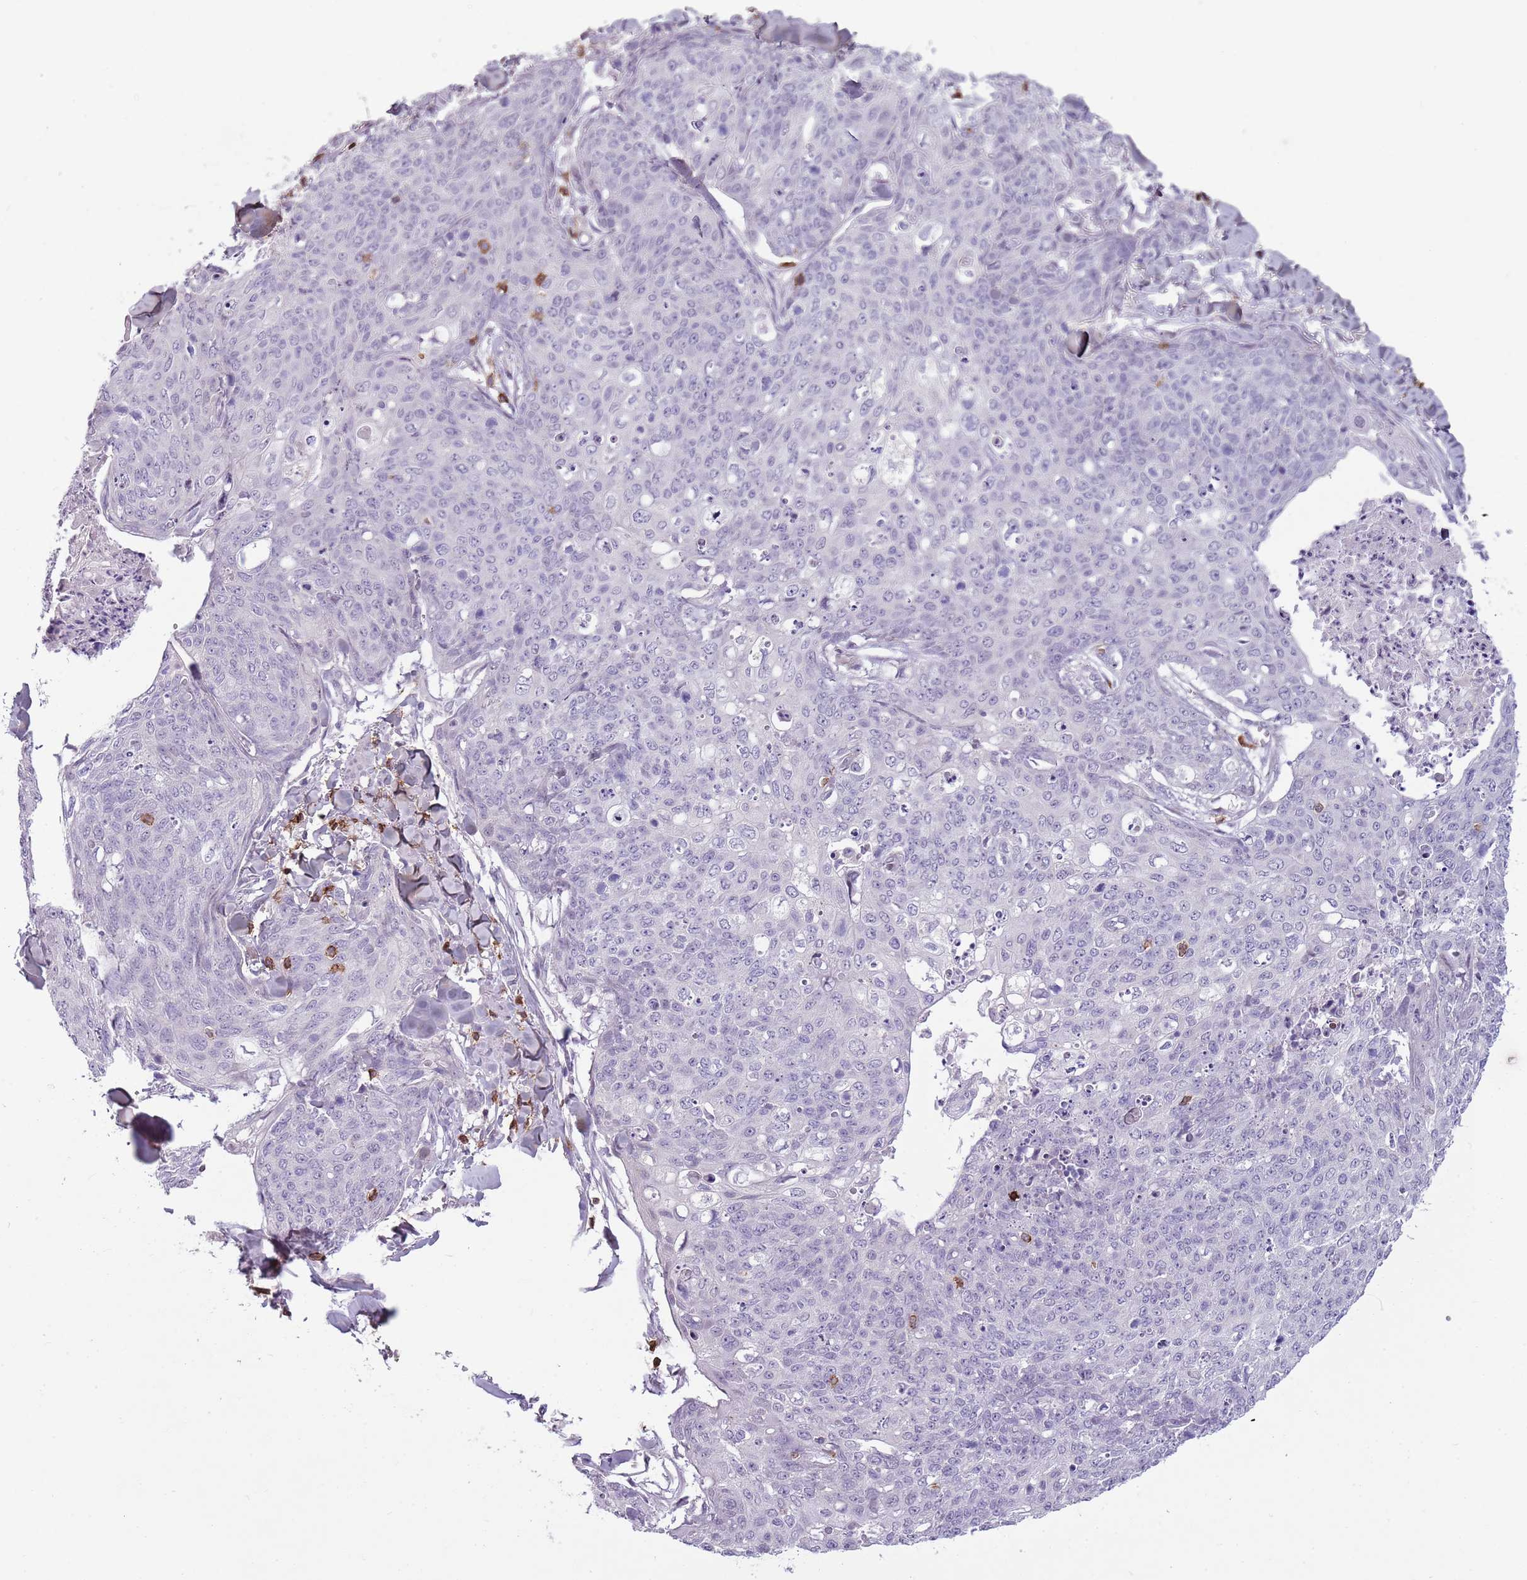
{"staining": {"intensity": "negative", "quantity": "none", "location": "none"}, "tissue": "skin cancer", "cell_type": "Tumor cells", "image_type": "cancer", "snomed": [{"axis": "morphology", "description": "Squamous cell carcinoma, NOS"}, {"axis": "topography", "description": "Skin"}, {"axis": "topography", "description": "Vulva"}], "caption": "Tumor cells show no significant positivity in squamous cell carcinoma (skin).", "gene": "ZNF583", "patient": {"sex": "female", "age": 85}}